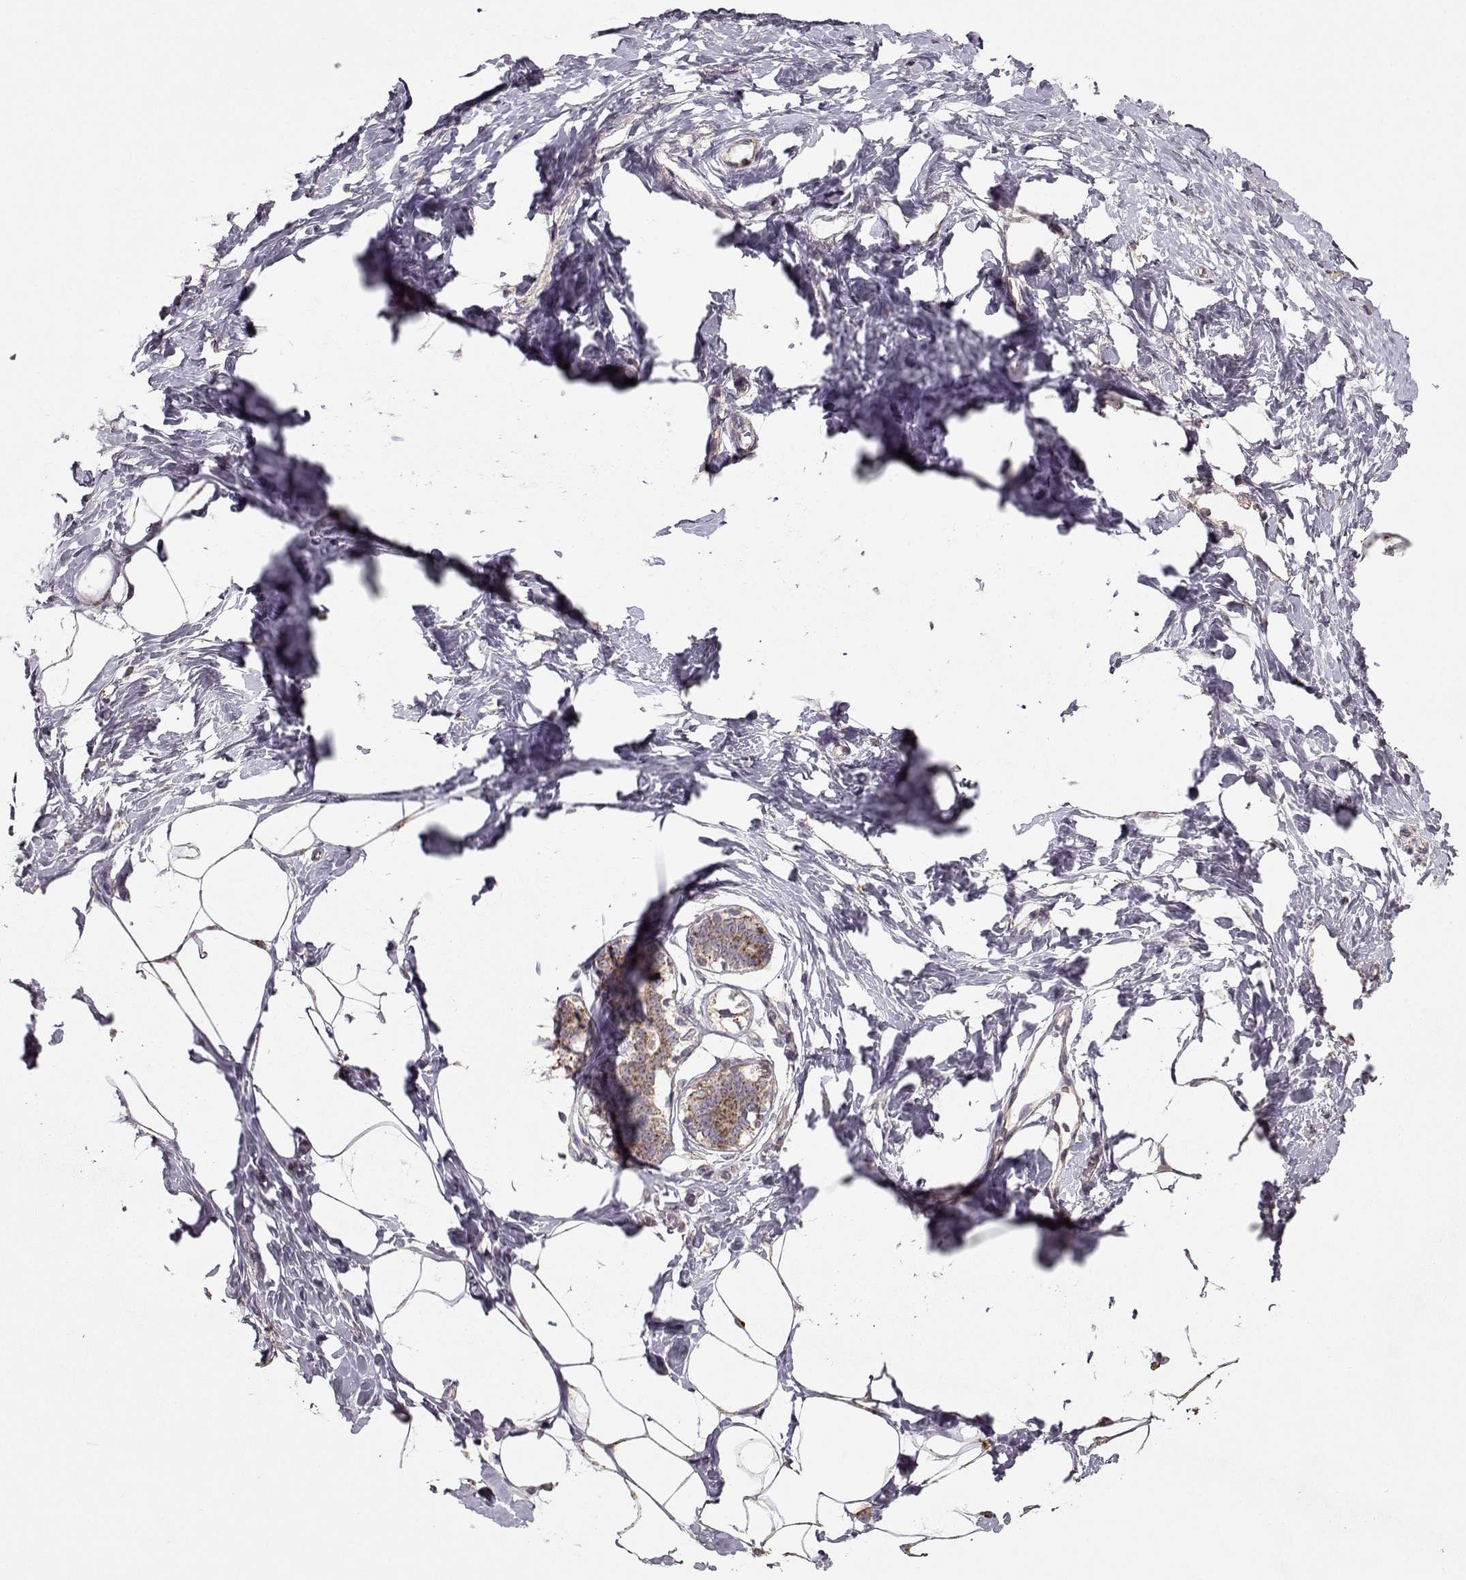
{"staining": {"intensity": "weak", "quantity": ">75%", "location": "cytoplasmic/membranous"}, "tissue": "breast", "cell_type": "Adipocytes", "image_type": "normal", "snomed": [{"axis": "morphology", "description": "Normal tissue, NOS"}, {"axis": "morphology", "description": "Lobular carcinoma, in situ"}, {"axis": "topography", "description": "Breast"}], "caption": "Protein analysis of normal breast displays weak cytoplasmic/membranous expression in approximately >75% of adipocytes. The staining is performed using DAB brown chromogen to label protein expression. The nuclei are counter-stained blue using hematoxylin.", "gene": "CMTM3", "patient": {"sex": "female", "age": 35}}